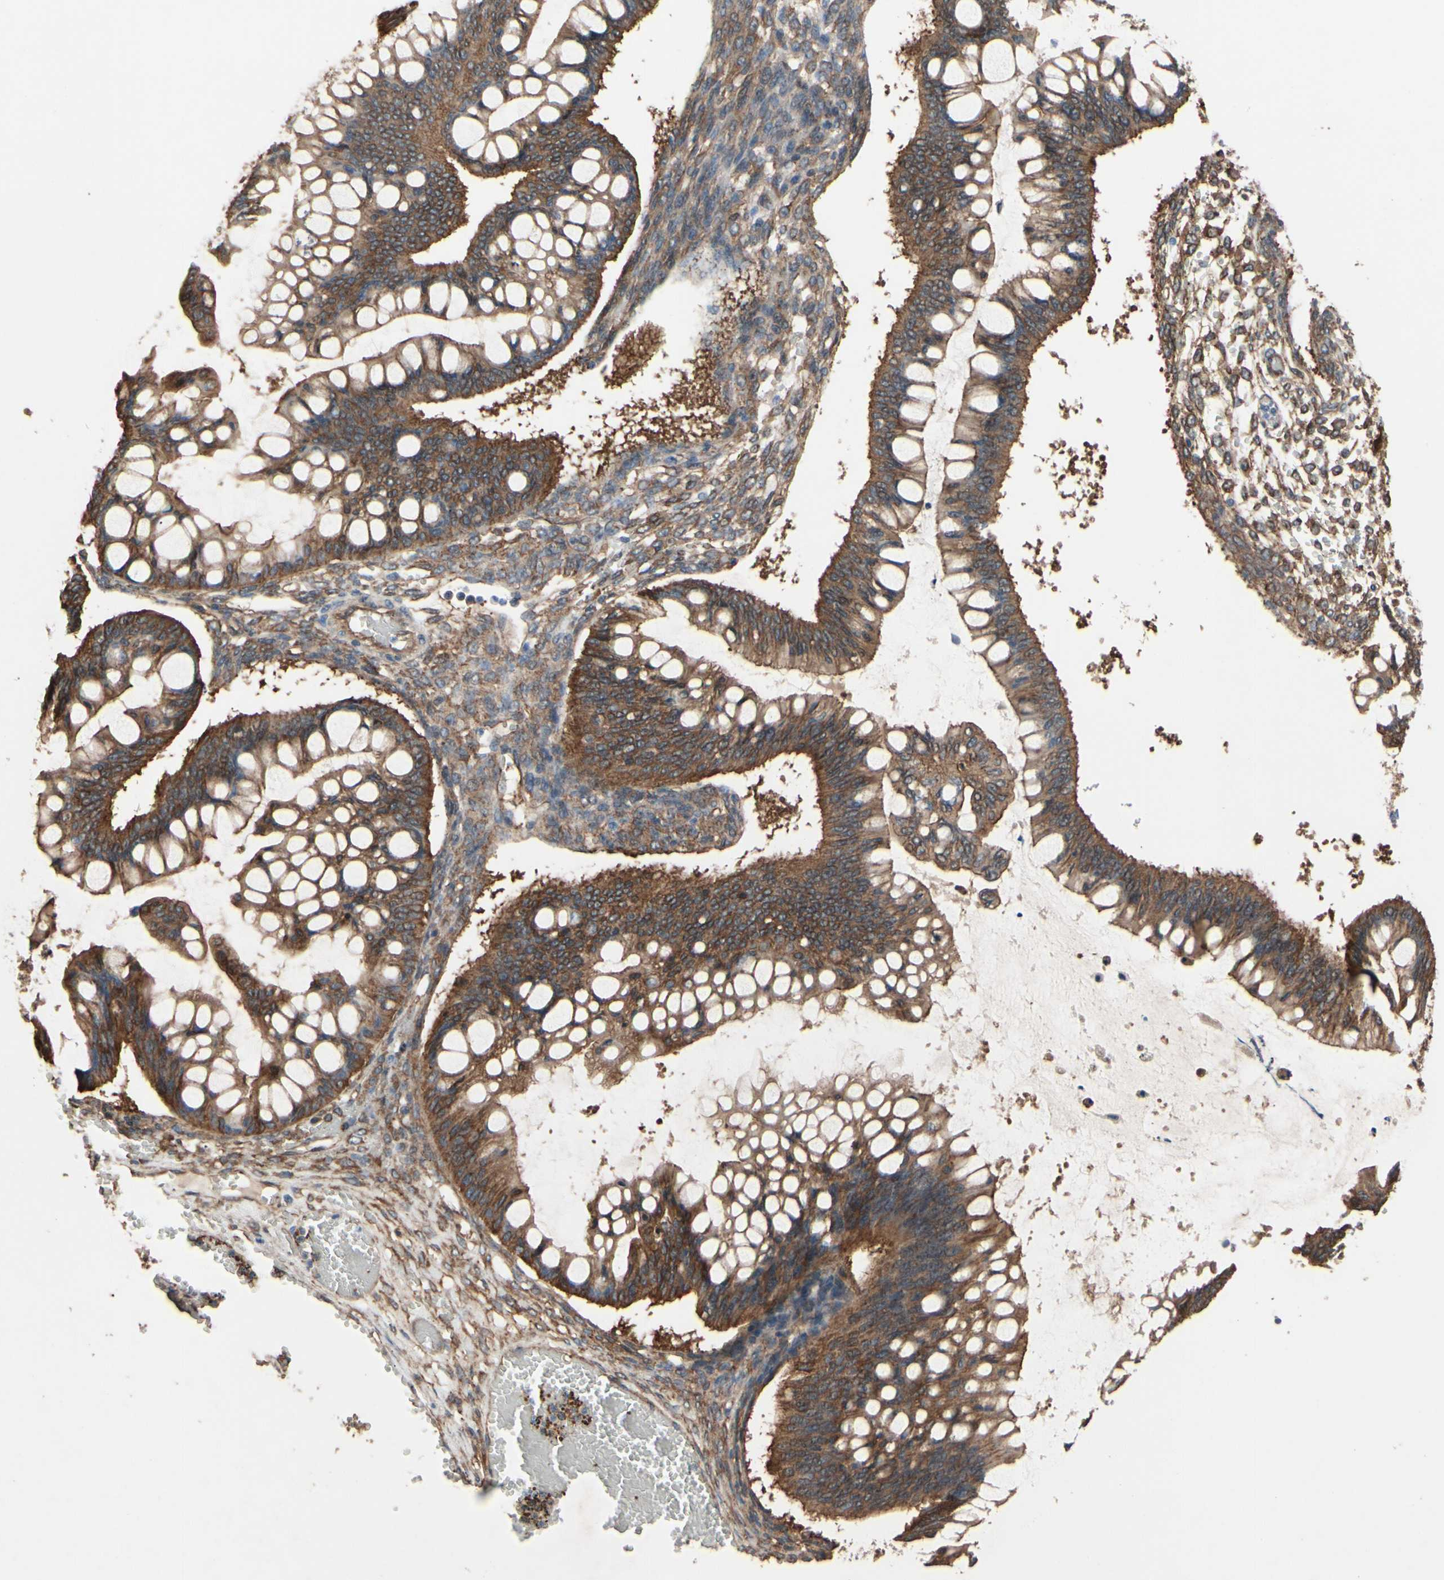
{"staining": {"intensity": "moderate", "quantity": ">75%", "location": "cytoplasmic/membranous"}, "tissue": "ovarian cancer", "cell_type": "Tumor cells", "image_type": "cancer", "snomed": [{"axis": "morphology", "description": "Cystadenocarcinoma, mucinous, NOS"}, {"axis": "topography", "description": "Ovary"}], "caption": "Immunohistochemical staining of human mucinous cystadenocarcinoma (ovarian) exhibits moderate cytoplasmic/membranous protein positivity in approximately >75% of tumor cells. Using DAB (brown) and hematoxylin (blue) stains, captured at high magnification using brightfield microscopy.", "gene": "CTTNBP2", "patient": {"sex": "female", "age": 73}}